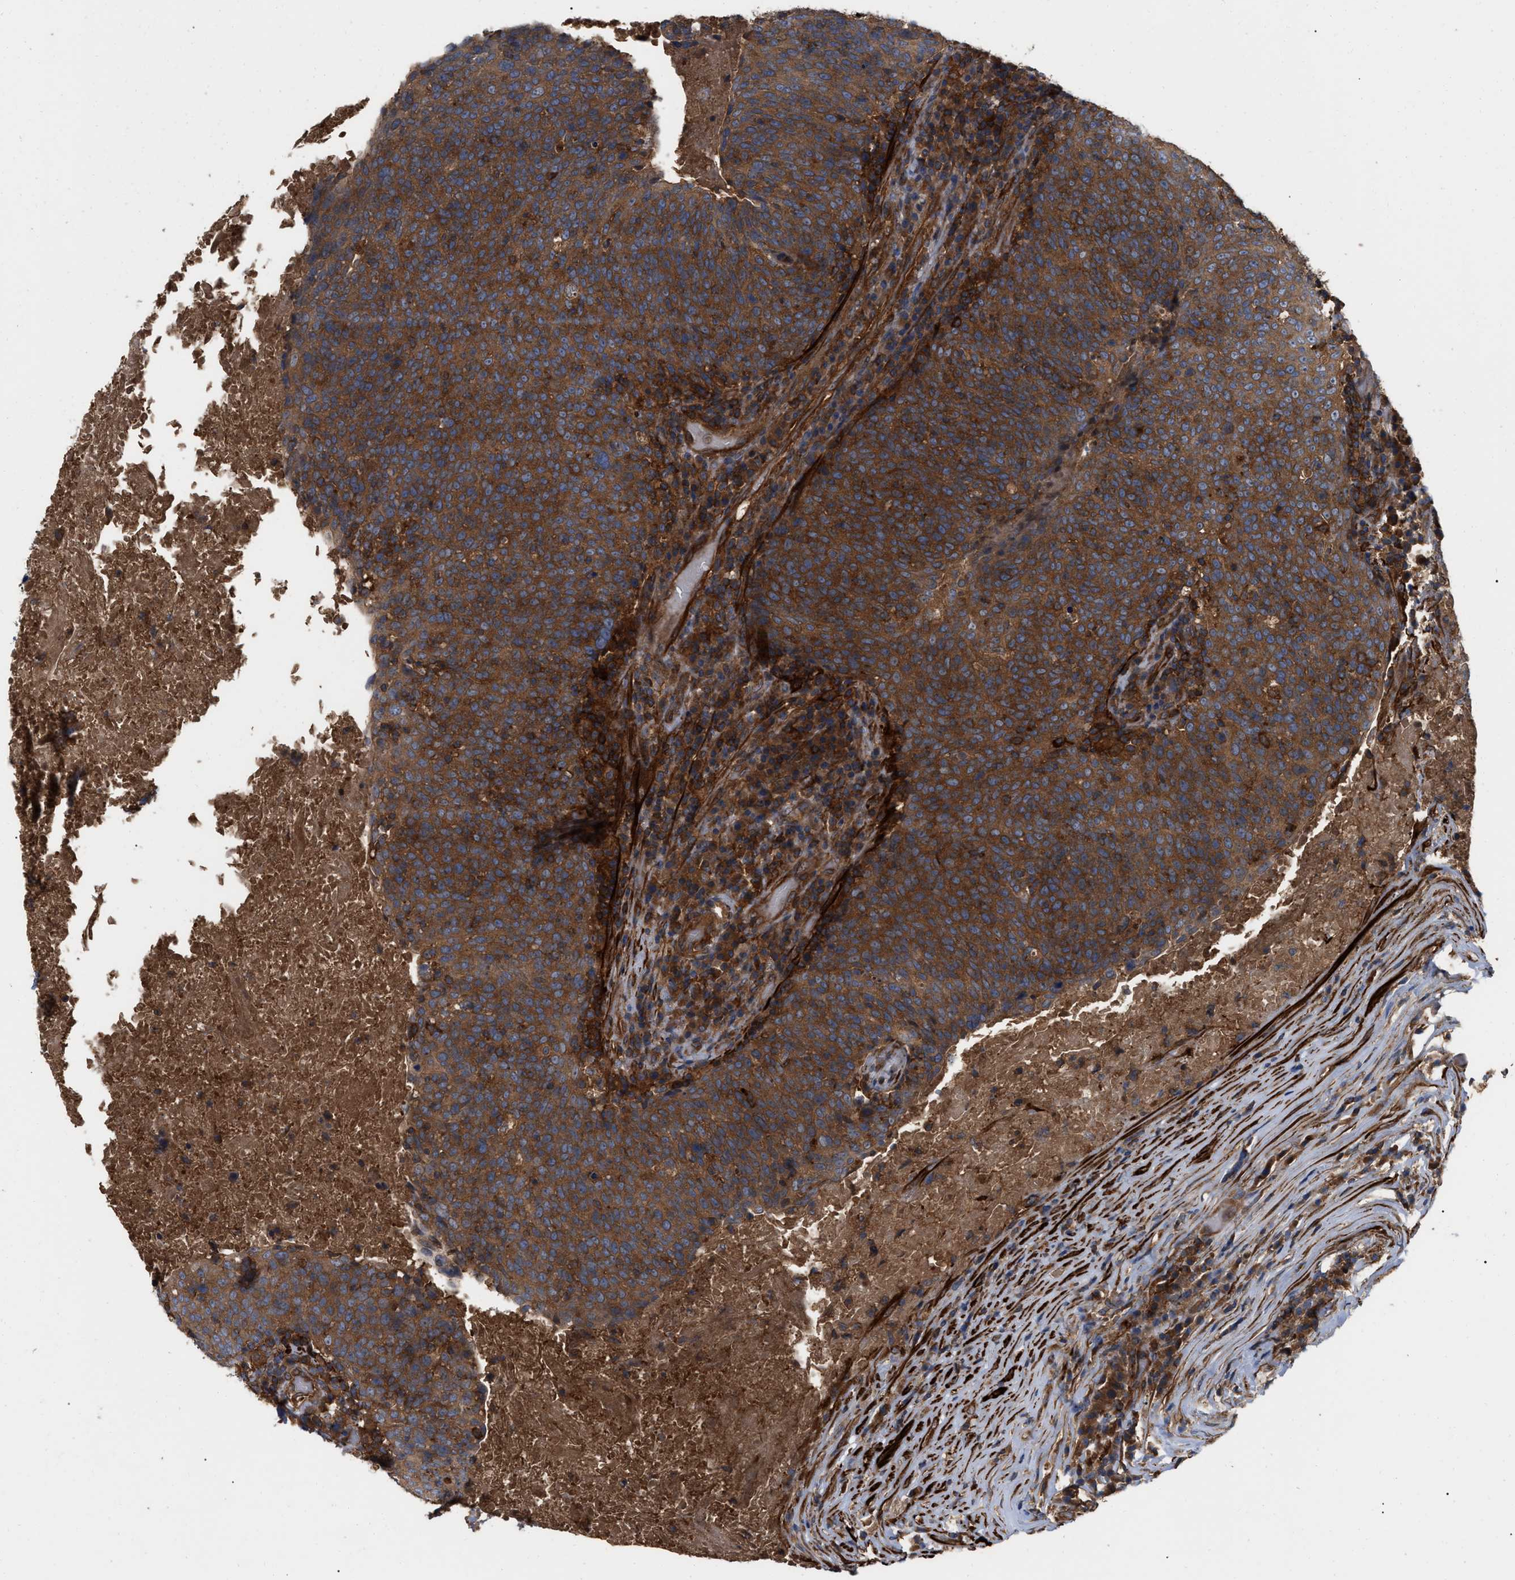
{"staining": {"intensity": "strong", "quantity": ">75%", "location": "cytoplasmic/membranous"}, "tissue": "head and neck cancer", "cell_type": "Tumor cells", "image_type": "cancer", "snomed": [{"axis": "morphology", "description": "Squamous cell carcinoma, NOS"}, {"axis": "morphology", "description": "Squamous cell carcinoma, metastatic, NOS"}, {"axis": "topography", "description": "Lymph node"}, {"axis": "topography", "description": "Head-Neck"}], "caption": "A high amount of strong cytoplasmic/membranous staining is present in approximately >75% of tumor cells in head and neck cancer (squamous cell carcinoma) tissue. The staining was performed using DAB (3,3'-diaminobenzidine) to visualize the protein expression in brown, while the nuclei were stained in blue with hematoxylin (Magnification: 20x).", "gene": "RABEP1", "patient": {"sex": "male", "age": 62}}